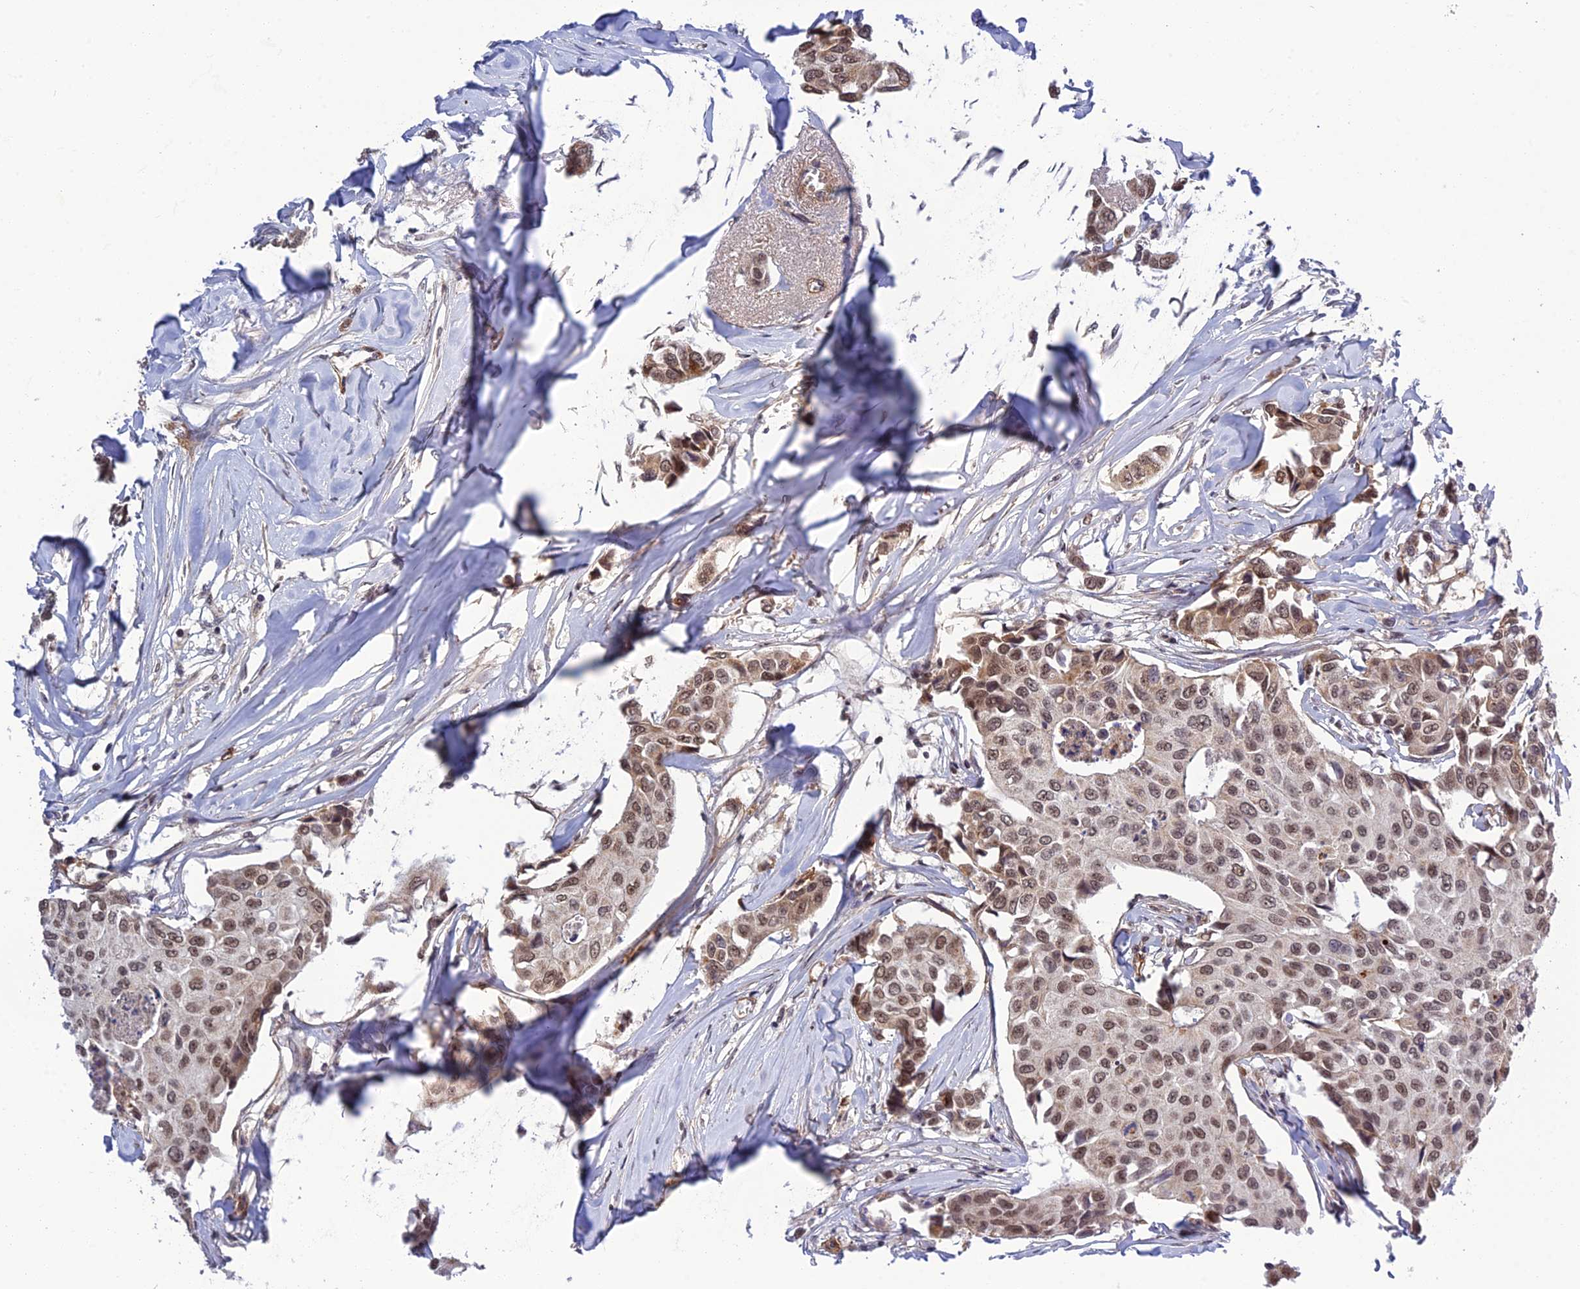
{"staining": {"intensity": "moderate", "quantity": ">75%", "location": "nuclear"}, "tissue": "breast cancer", "cell_type": "Tumor cells", "image_type": "cancer", "snomed": [{"axis": "morphology", "description": "Duct carcinoma"}, {"axis": "topography", "description": "Breast"}], "caption": "The immunohistochemical stain shows moderate nuclear staining in tumor cells of breast cancer tissue.", "gene": "REXO1", "patient": {"sex": "female", "age": 80}}